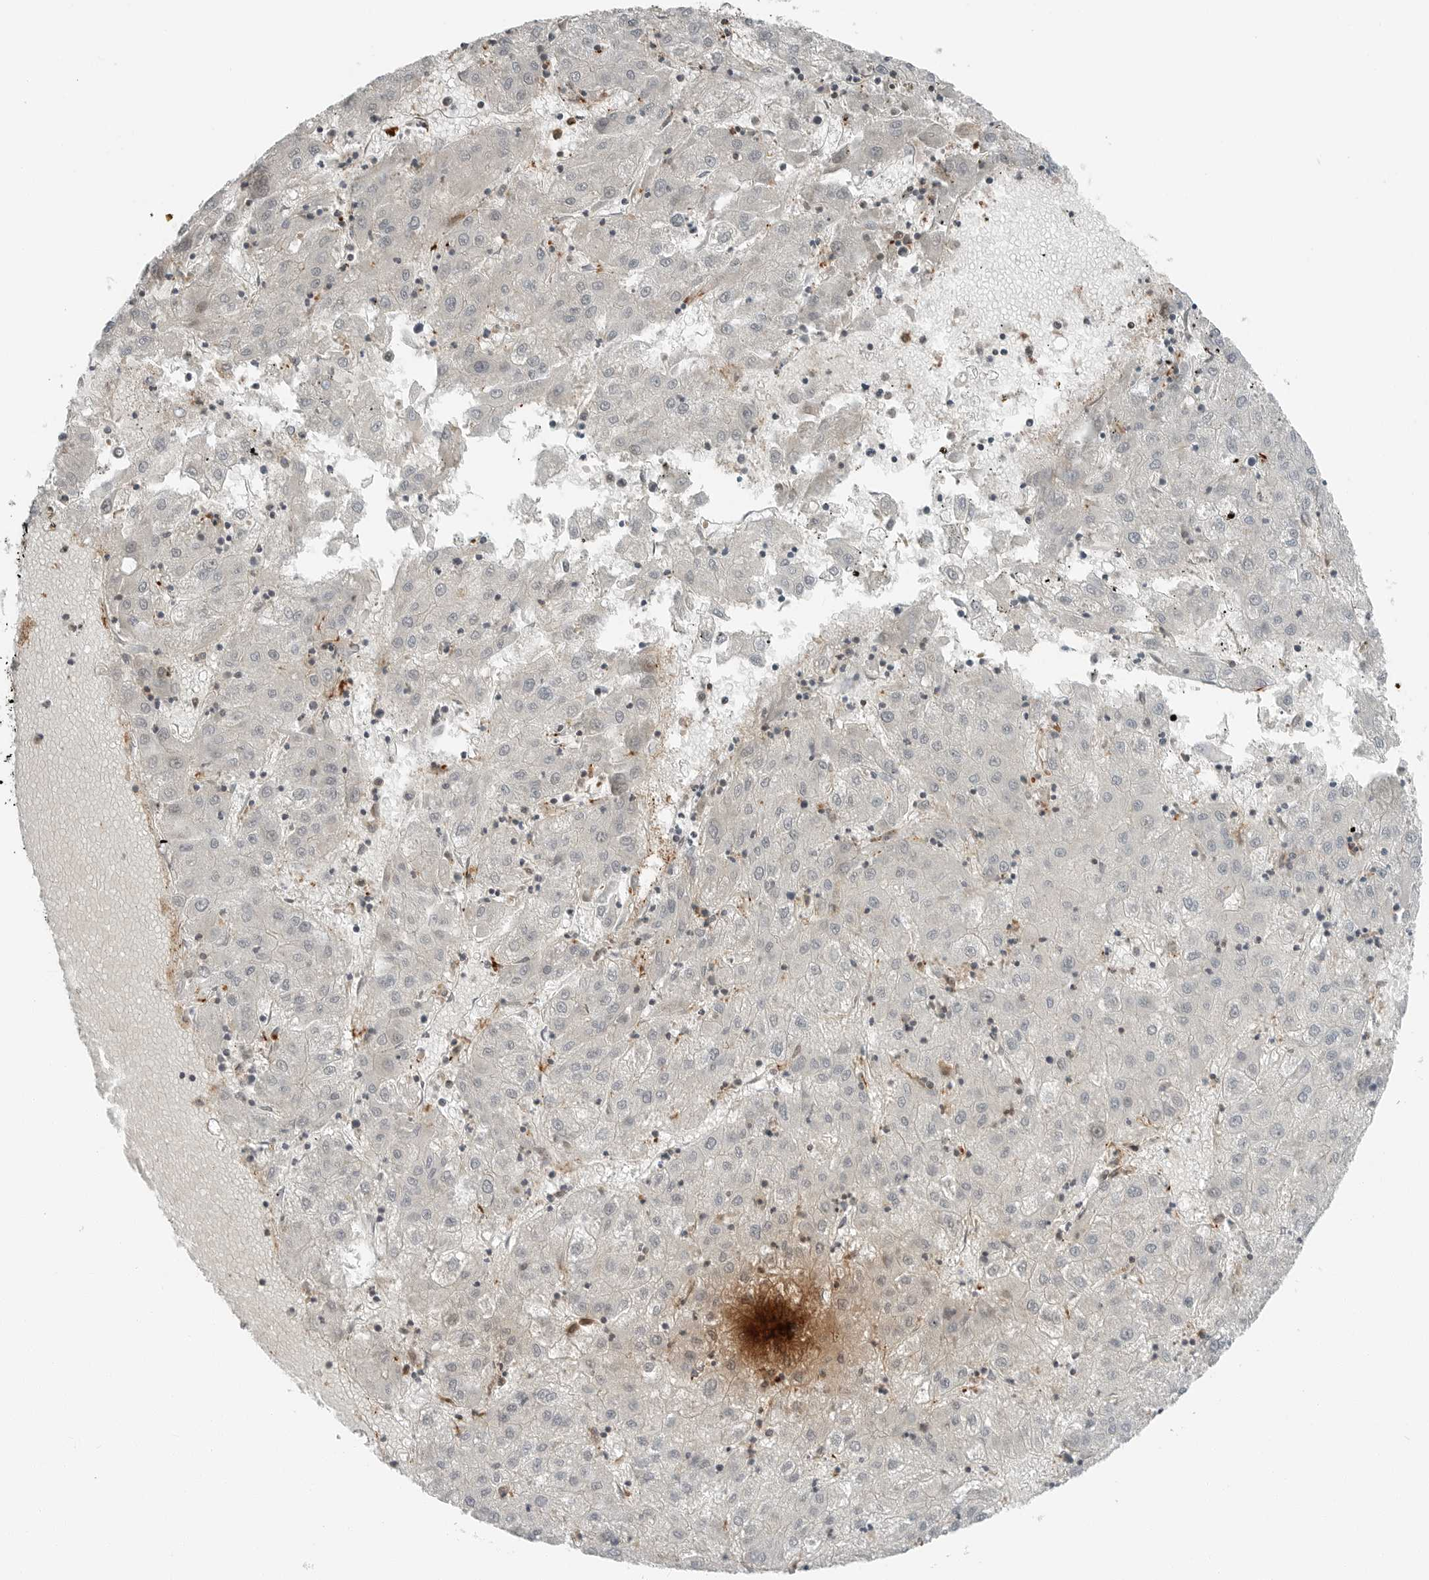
{"staining": {"intensity": "negative", "quantity": "none", "location": "none"}, "tissue": "liver cancer", "cell_type": "Tumor cells", "image_type": "cancer", "snomed": [{"axis": "morphology", "description": "Carcinoma, Hepatocellular, NOS"}, {"axis": "topography", "description": "Liver"}], "caption": "Immunohistochemistry (IHC) of liver cancer (hepatocellular carcinoma) demonstrates no staining in tumor cells. (Stains: DAB (3,3'-diaminobenzidine) IHC with hematoxylin counter stain, Microscopy: brightfield microscopy at high magnification).", "gene": "LEFTY2", "patient": {"sex": "male", "age": 72}}